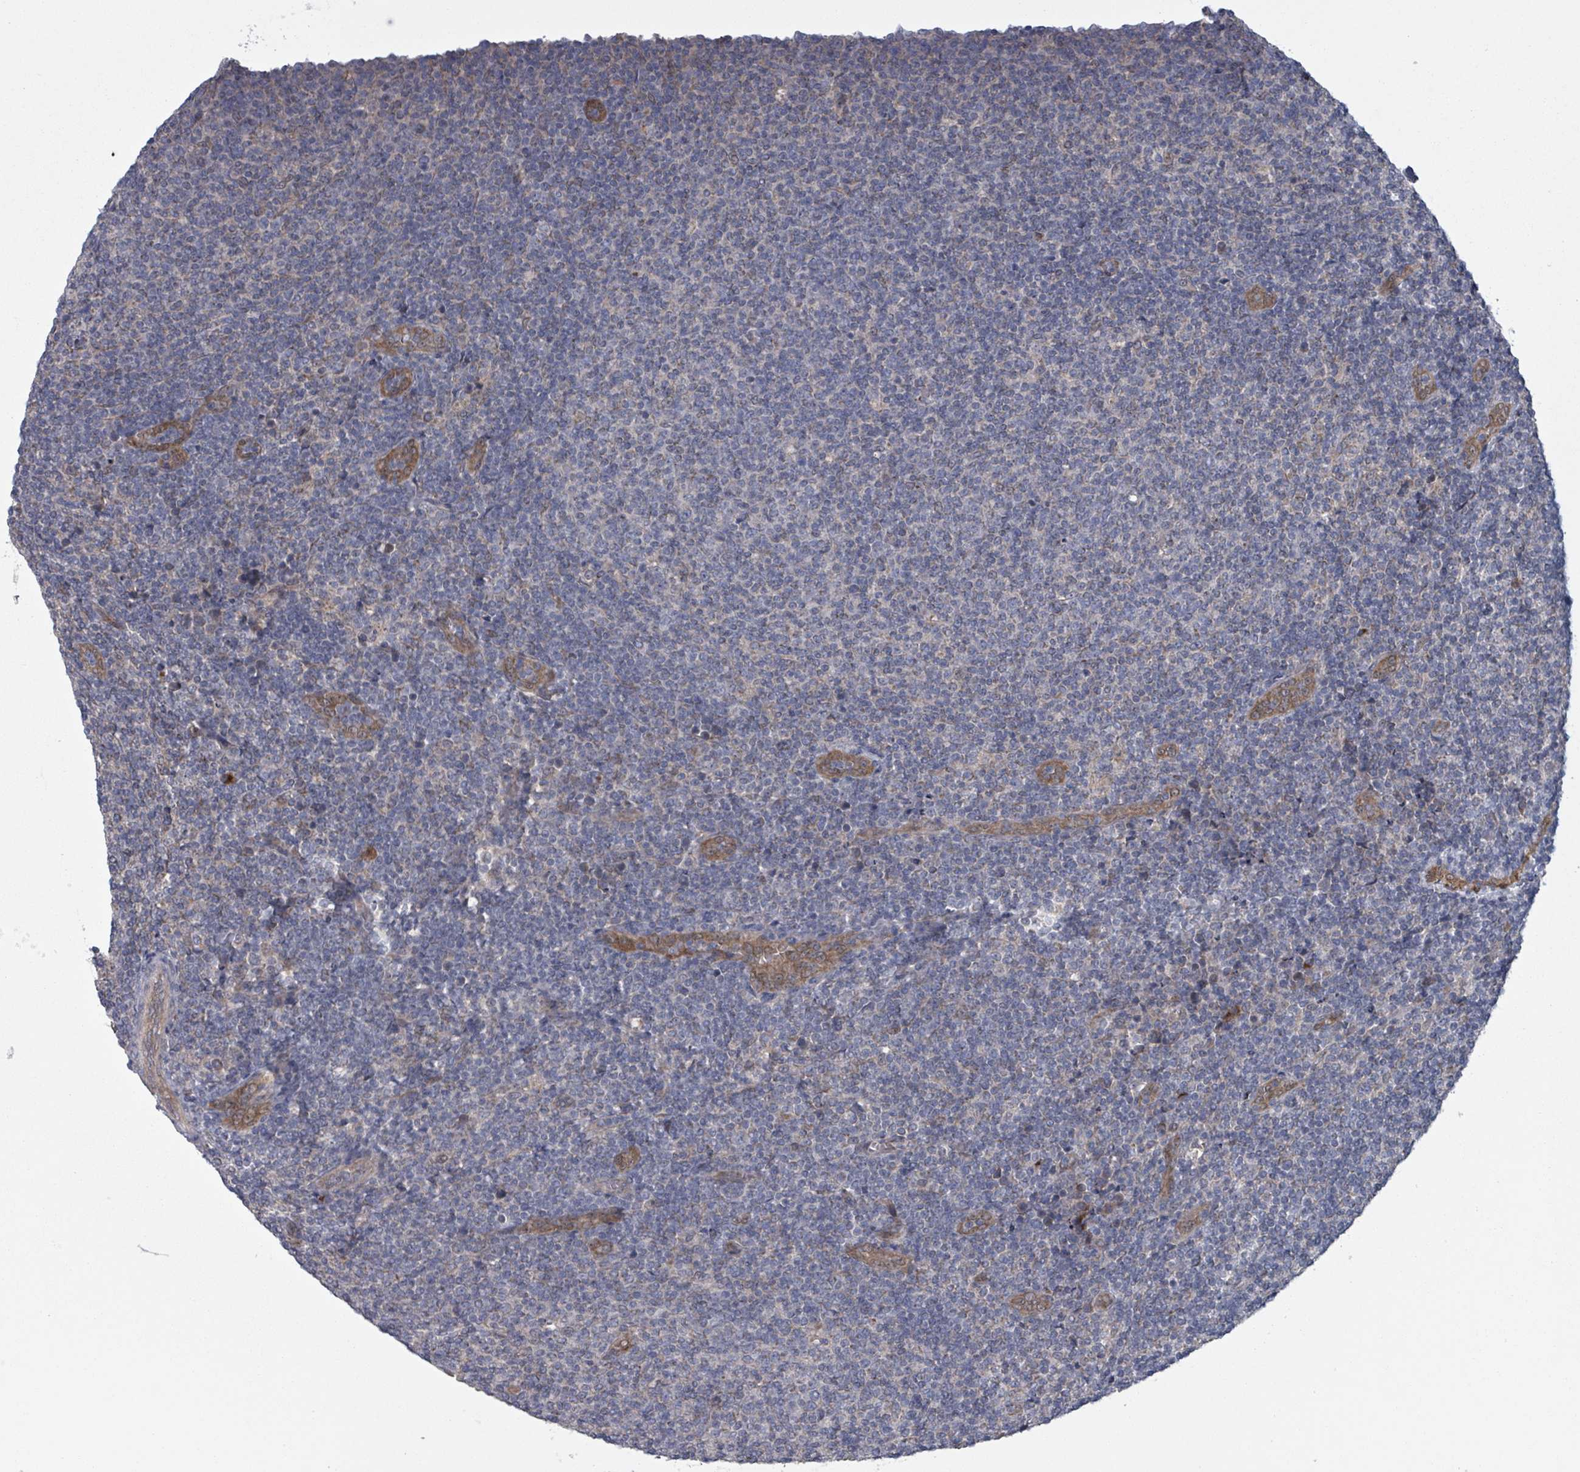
{"staining": {"intensity": "negative", "quantity": "none", "location": "none"}, "tissue": "lymphoma", "cell_type": "Tumor cells", "image_type": "cancer", "snomed": [{"axis": "morphology", "description": "Malignant lymphoma, non-Hodgkin's type, Low grade"}, {"axis": "topography", "description": "Lymph node"}], "caption": "Immunohistochemical staining of human low-grade malignant lymphoma, non-Hodgkin's type exhibits no significant staining in tumor cells.", "gene": "FKBP1A", "patient": {"sex": "male", "age": 66}}